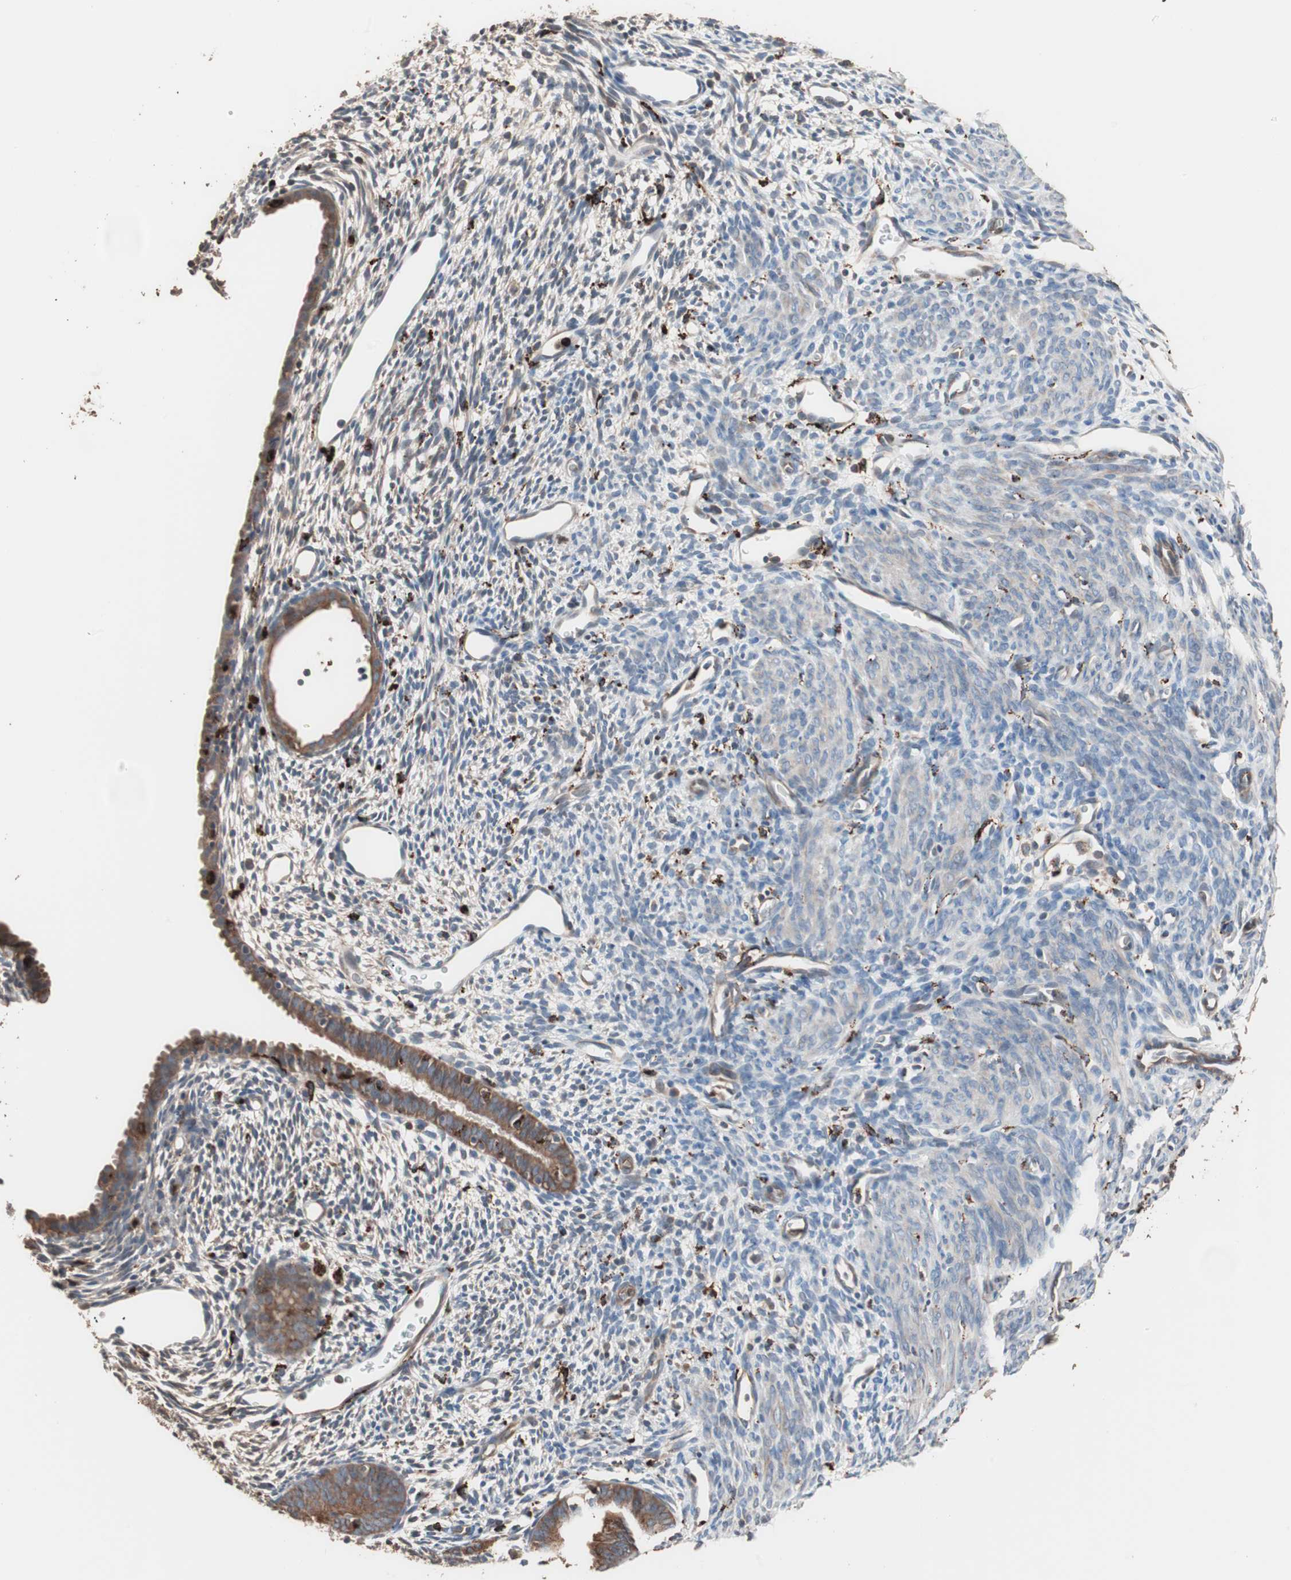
{"staining": {"intensity": "weak", "quantity": "25%-75%", "location": "cytoplasmic/membranous"}, "tissue": "endometrium", "cell_type": "Cells in endometrial stroma", "image_type": "normal", "snomed": [{"axis": "morphology", "description": "Normal tissue, NOS"}, {"axis": "morphology", "description": "Atrophy, NOS"}, {"axis": "topography", "description": "Uterus"}, {"axis": "topography", "description": "Endometrium"}], "caption": "Protein expression analysis of benign endometrium demonstrates weak cytoplasmic/membranous staining in about 25%-75% of cells in endometrial stroma.", "gene": "CCT3", "patient": {"sex": "female", "age": 68}}